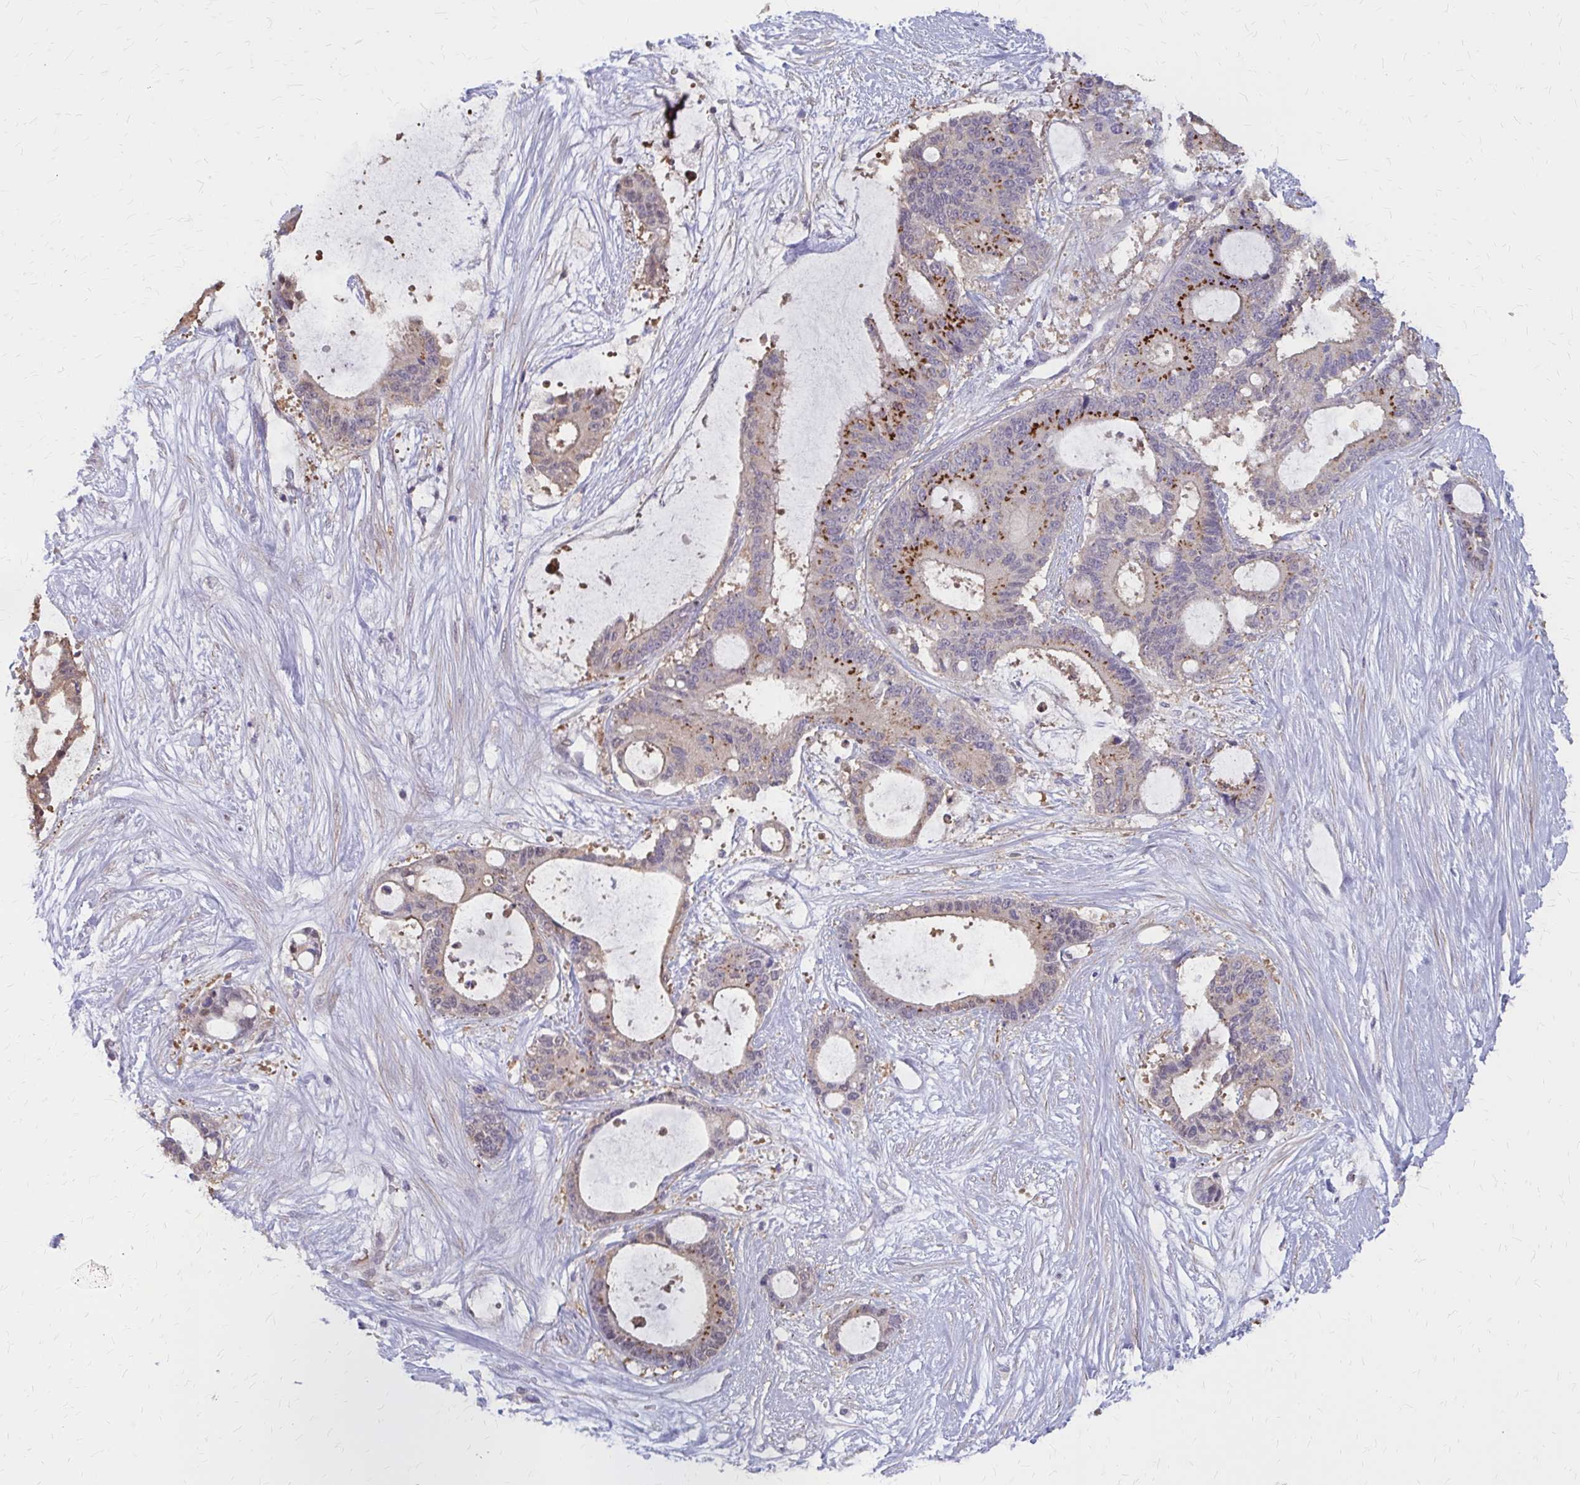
{"staining": {"intensity": "strong", "quantity": "25%-75%", "location": "cytoplasmic/membranous"}, "tissue": "liver cancer", "cell_type": "Tumor cells", "image_type": "cancer", "snomed": [{"axis": "morphology", "description": "Normal tissue, NOS"}, {"axis": "morphology", "description": "Cholangiocarcinoma"}, {"axis": "topography", "description": "Liver"}, {"axis": "topography", "description": "Peripheral nerve tissue"}], "caption": "Immunohistochemistry (IHC) histopathology image of human liver cholangiocarcinoma stained for a protein (brown), which demonstrates high levels of strong cytoplasmic/membranous expression in approximately 25%-75% of tumor cells.", "gene": "IFI44L", "patient": {"sex": "female", "age": 73}}